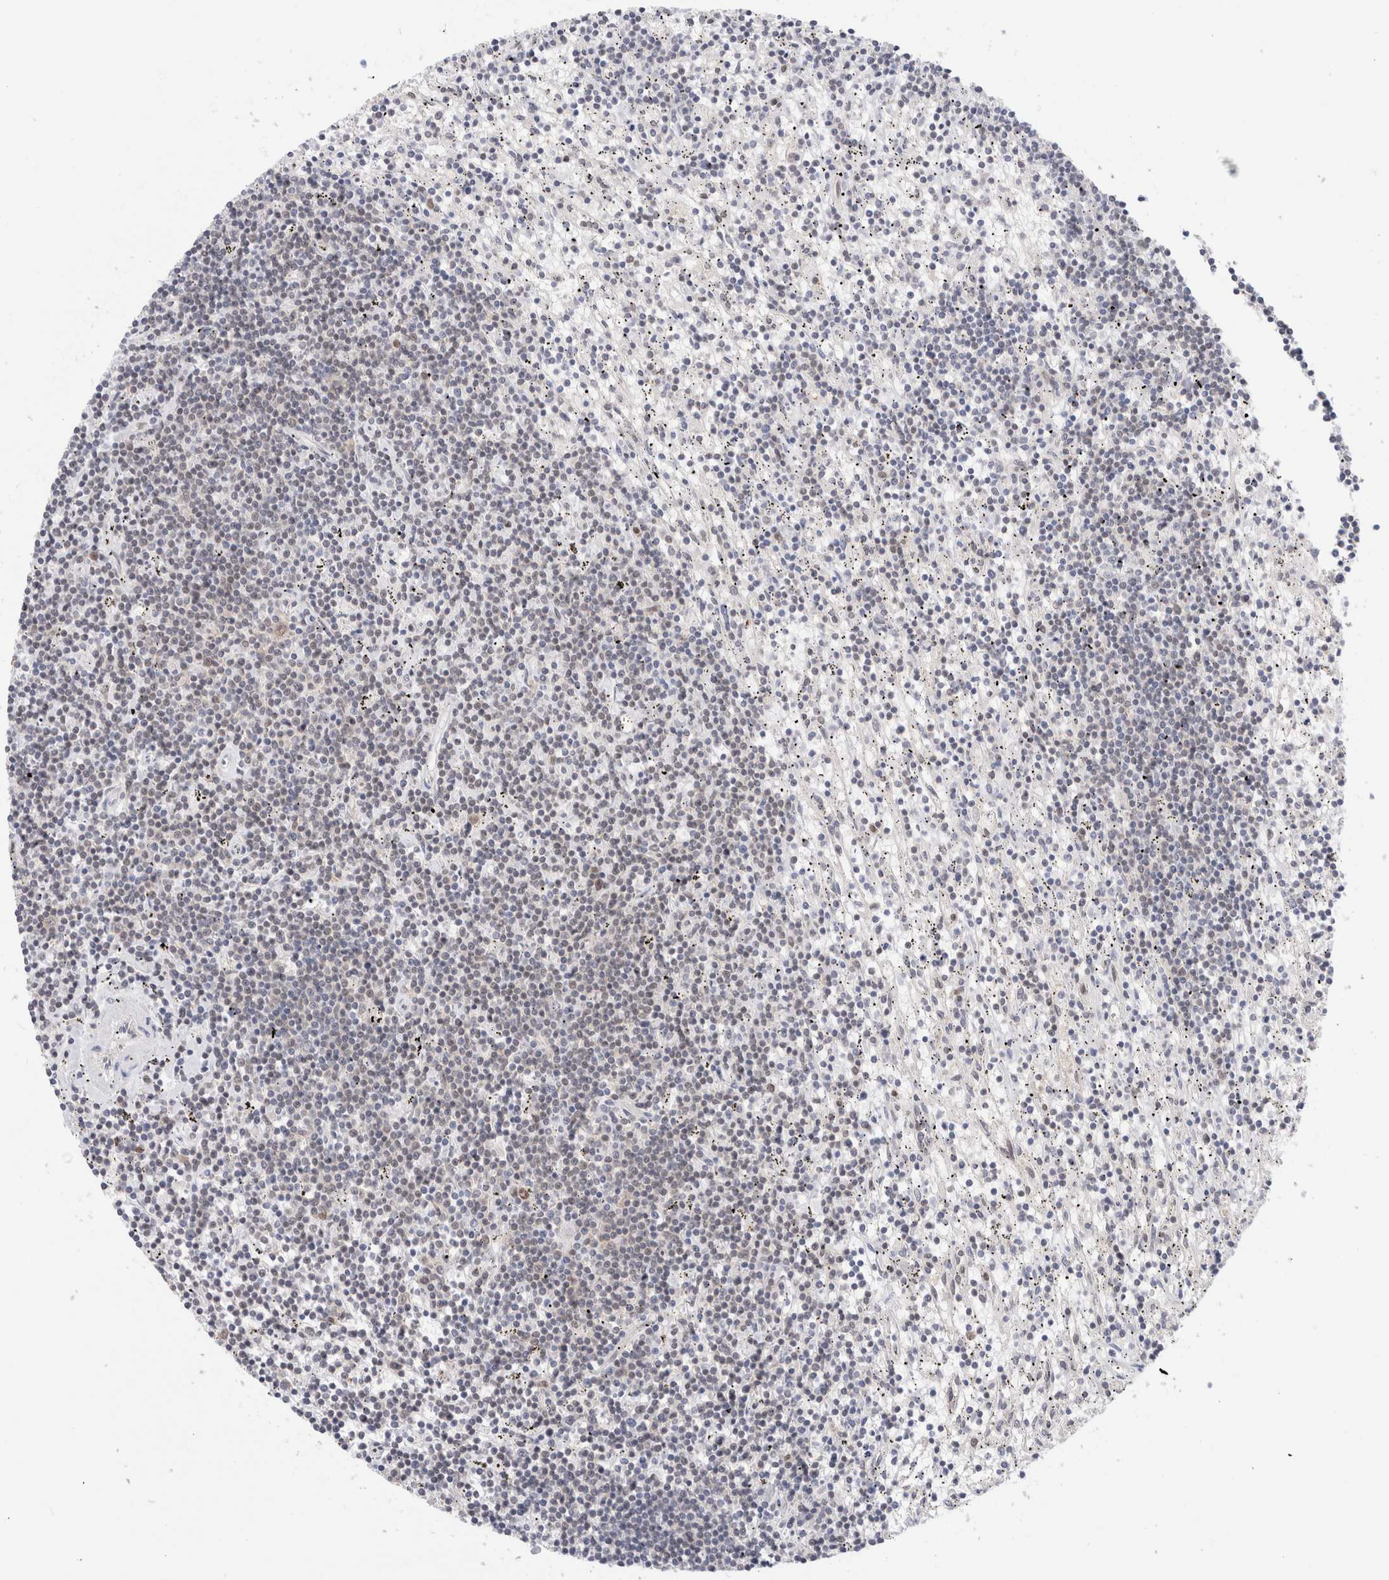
{"staining": {"intensity": "negative", "quantity": "none", "location": "none"}, "tissue": "lymphoma", "cell_type": "Tumor cells", "image_type": "cancer", "snomed": [{"axis": "morphology", "description": "Malignant lymphoma, non-Hodgkin's type, Low grade"}, {"axis": "topography", "description": "Spleen"}], "caption": "This micrograph is of lymphoma stained with immunohistochemistry (IHC) to label a protein in brown with the nuclei are counter-stained blue. There is no expression in tumor cells.", "gene": "GATAD2A", "patient": {"sex": "male", "age": 76}}